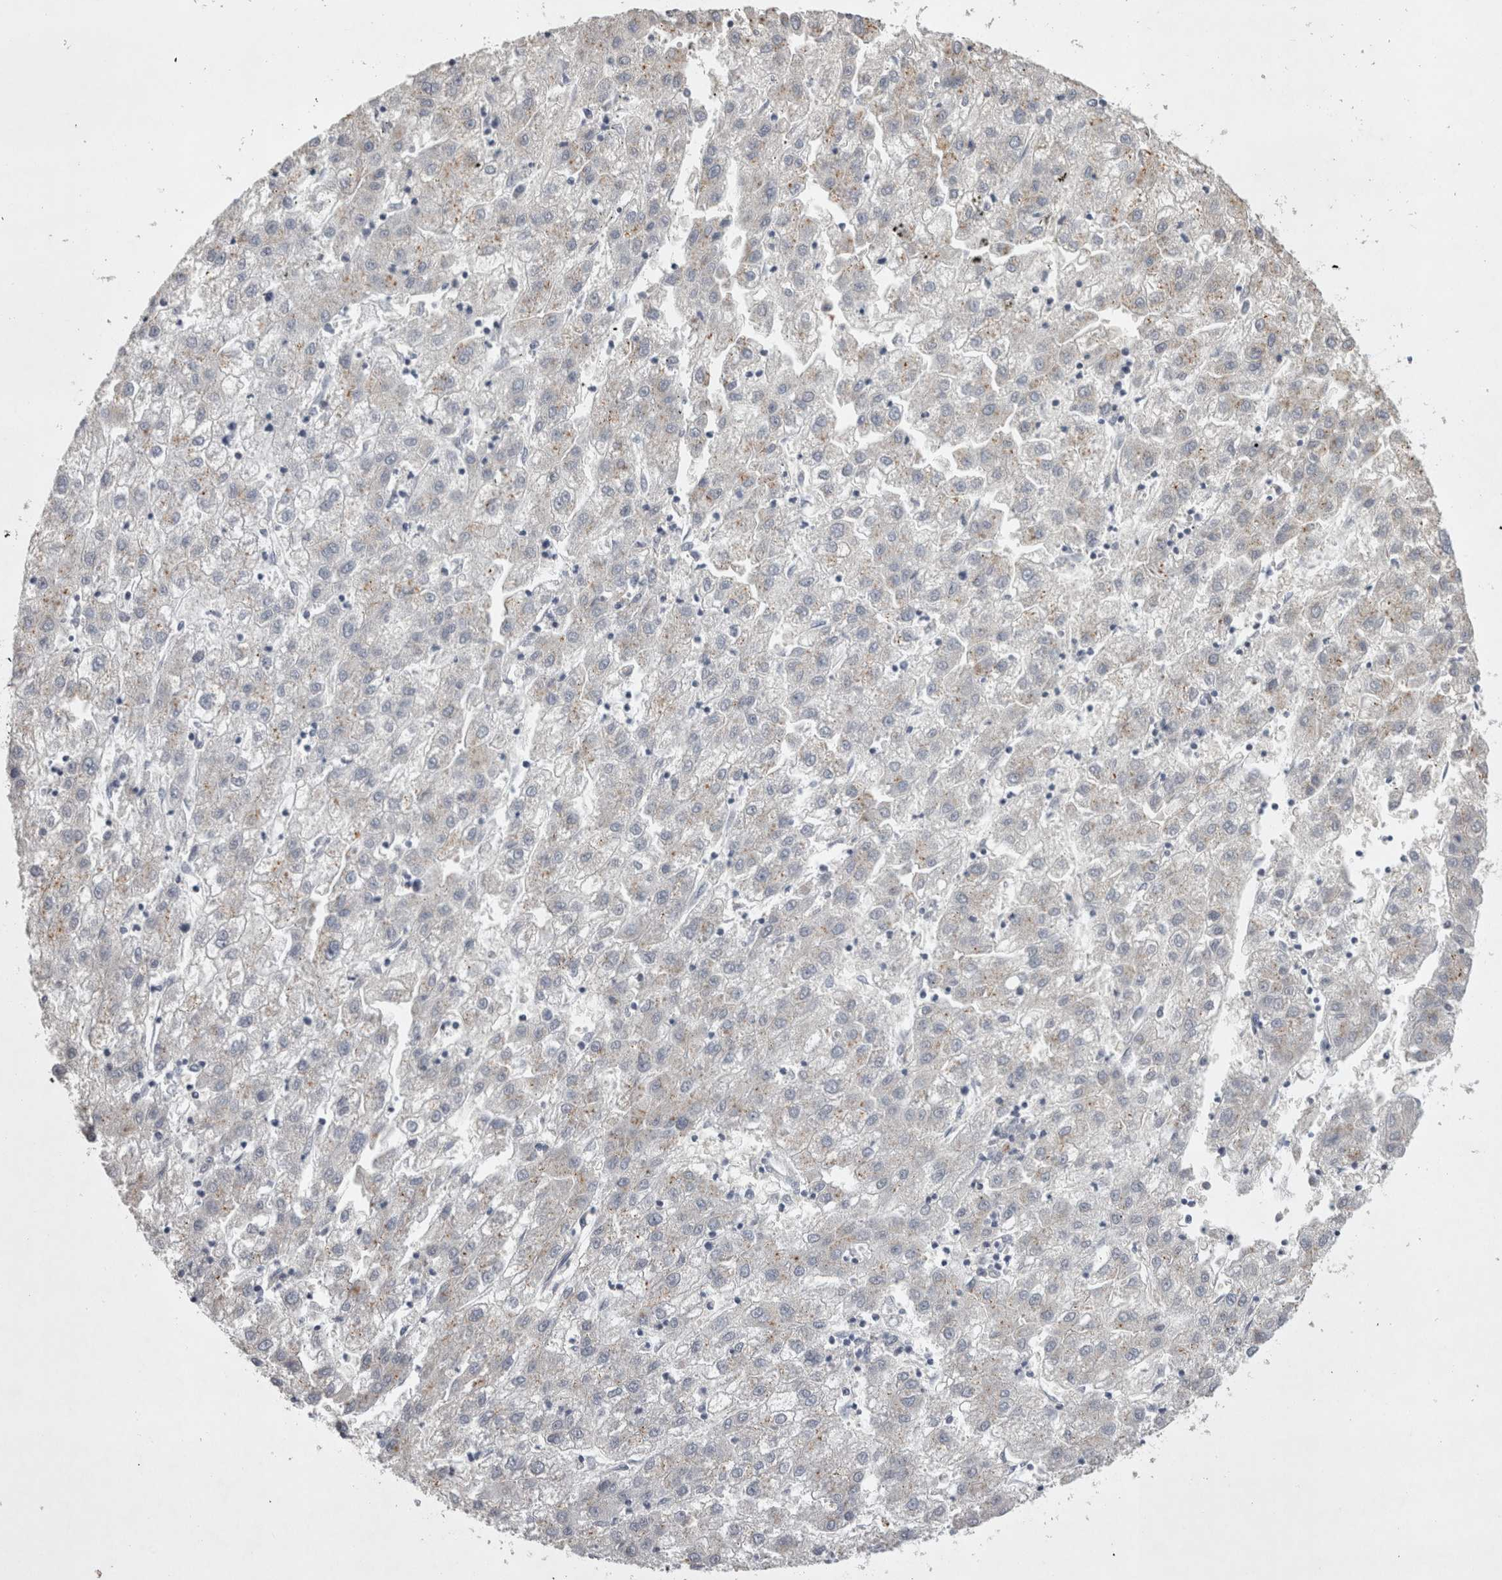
{"staining": {"intensity": "weak", "quantity": "<25%", "location": "cytoplasmic/membranous"}, "tissue": "liver cancer", "cell_type": "Tumor cells", "image_type": "cancer", "snomed": [{"axis": "morphology", "description": "Carcinoma, Hepatocellular, NOS"}, {"axis": "topography", "description": "Liver"}], "caption": "This is an immunohistochemistry (IHC) micrograph of human liver cancer (hepatocellular carcinoma). There is no staining in tumor cells.", "gene": "STRADB", "patient": {"sex": "male", "age": 72}}